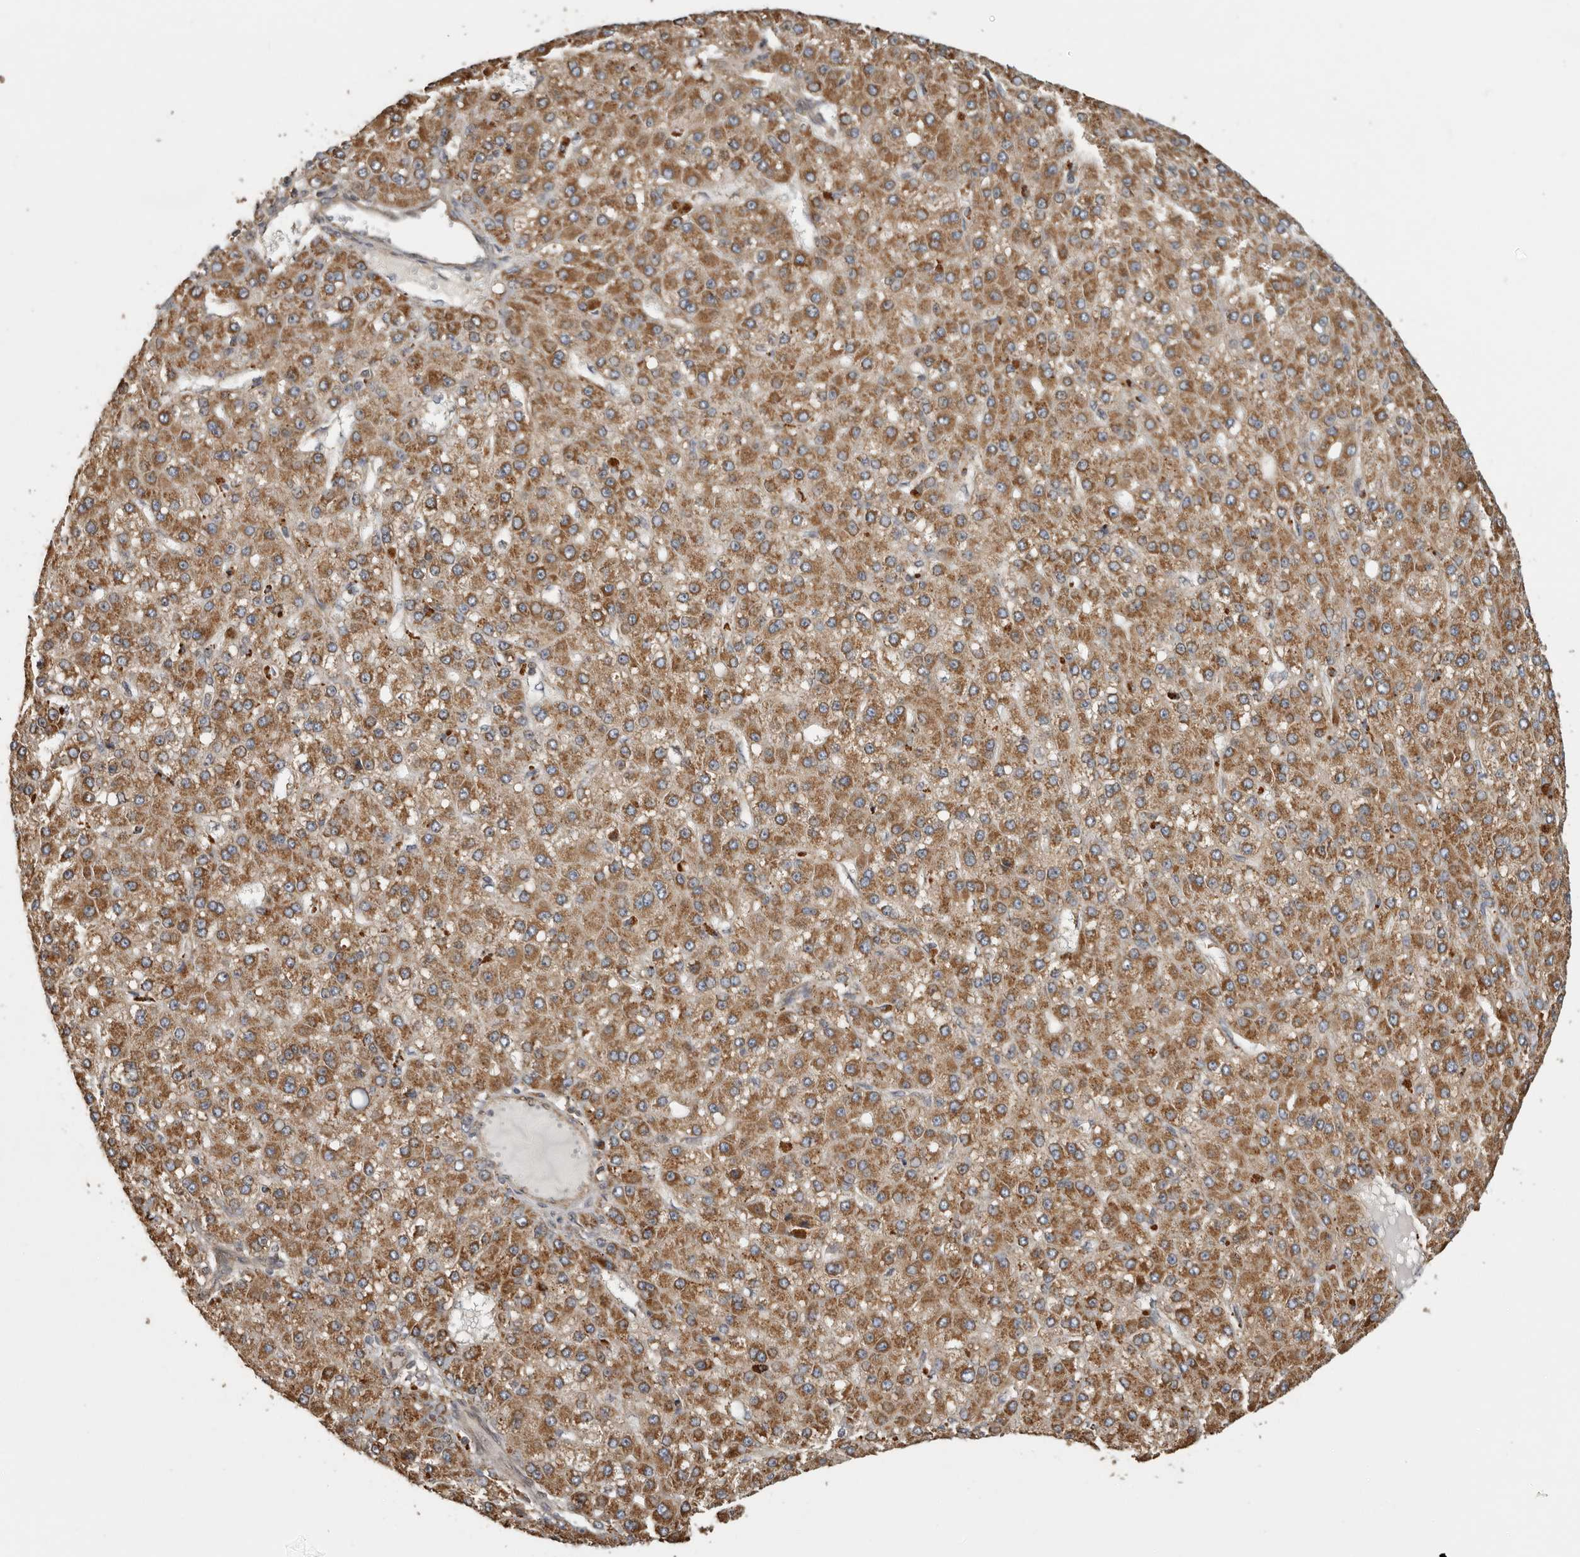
{"staining": {"intensity": "moderate", "quantity": ">75%", "location": "cytoplasmic/membranous"}, "tissue": "liver cancer", "cell_type": "Tumor cells", "image_type": "cancer", "snomed": [{"axis": "morphology", "description": "Carcinoma, Hepatocellular, NOS"}, {"axis": "topography", "description": "Liver"}], "caption": "An immunohistochemistry (IHC) micrograph of tumor tissue is shown. Protein staining in brown shows moderate cytoplasmic/membranous positivity in hepatocellular carcinoma (liver) within tumor cells.", "gene": "CCT8", "patient": {"sex": "male", "age": 67}}